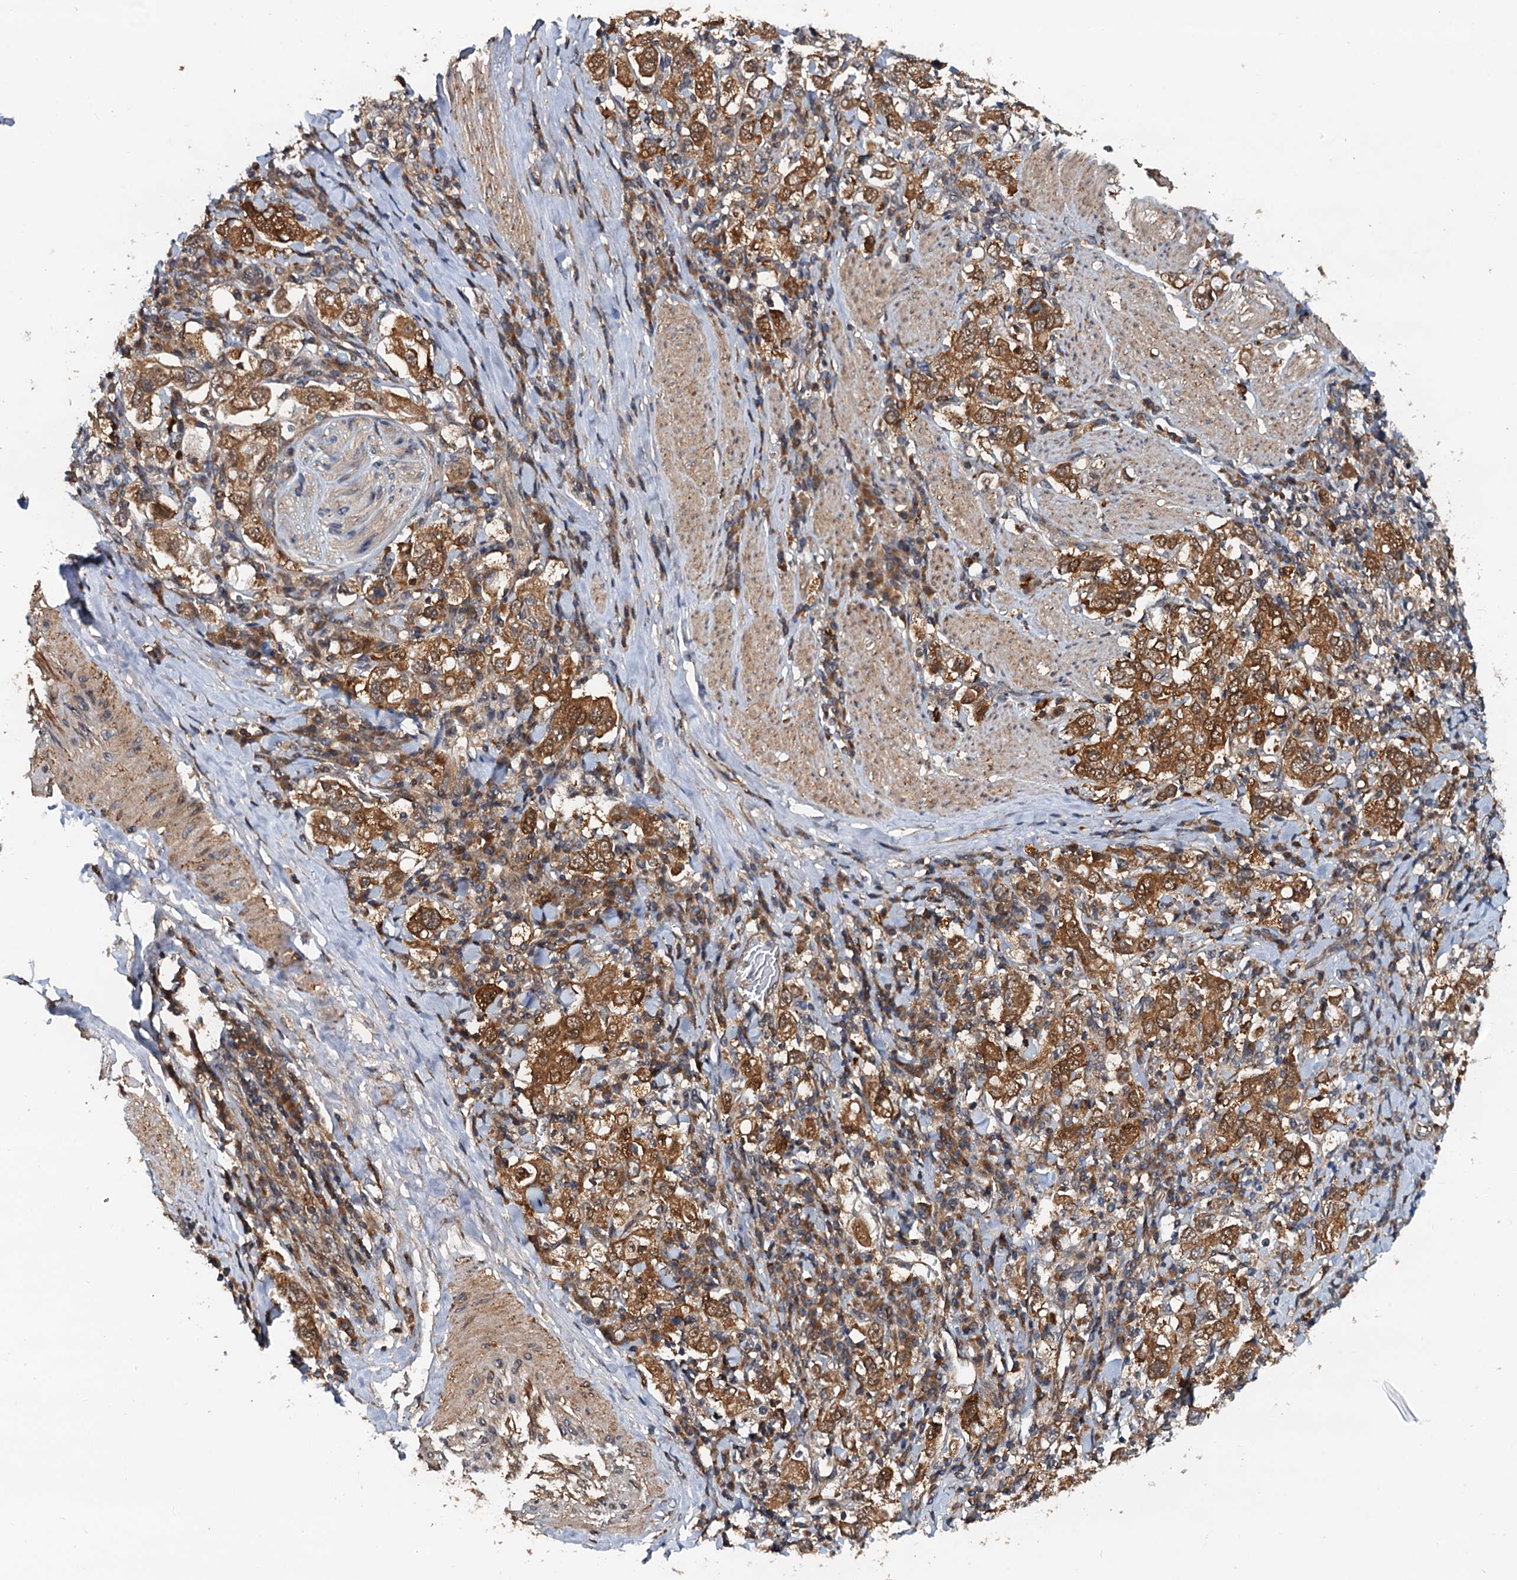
{"staining": {"intensity": "moderate", "quantity": ">75%", "location": "cytoplasmic/membranous"}, "tissue": "stomach cancer", "cell_type": "Tumor cells", "image_type": "cancer", "snomed": [{"axis": "morphology", "description": "Adenocarcinoma, NOS"}, {"axis": "topography", "description": "Stomach, upper"}], "caption": "Brown immunohistochemical staining in human adenocarcinoma (stomach) shows moderate cytoplasmic/membranous staining in about >75% of tumor cells.", "gene": "AAGAB", "patient": {"sex": "male", "age": 62}}